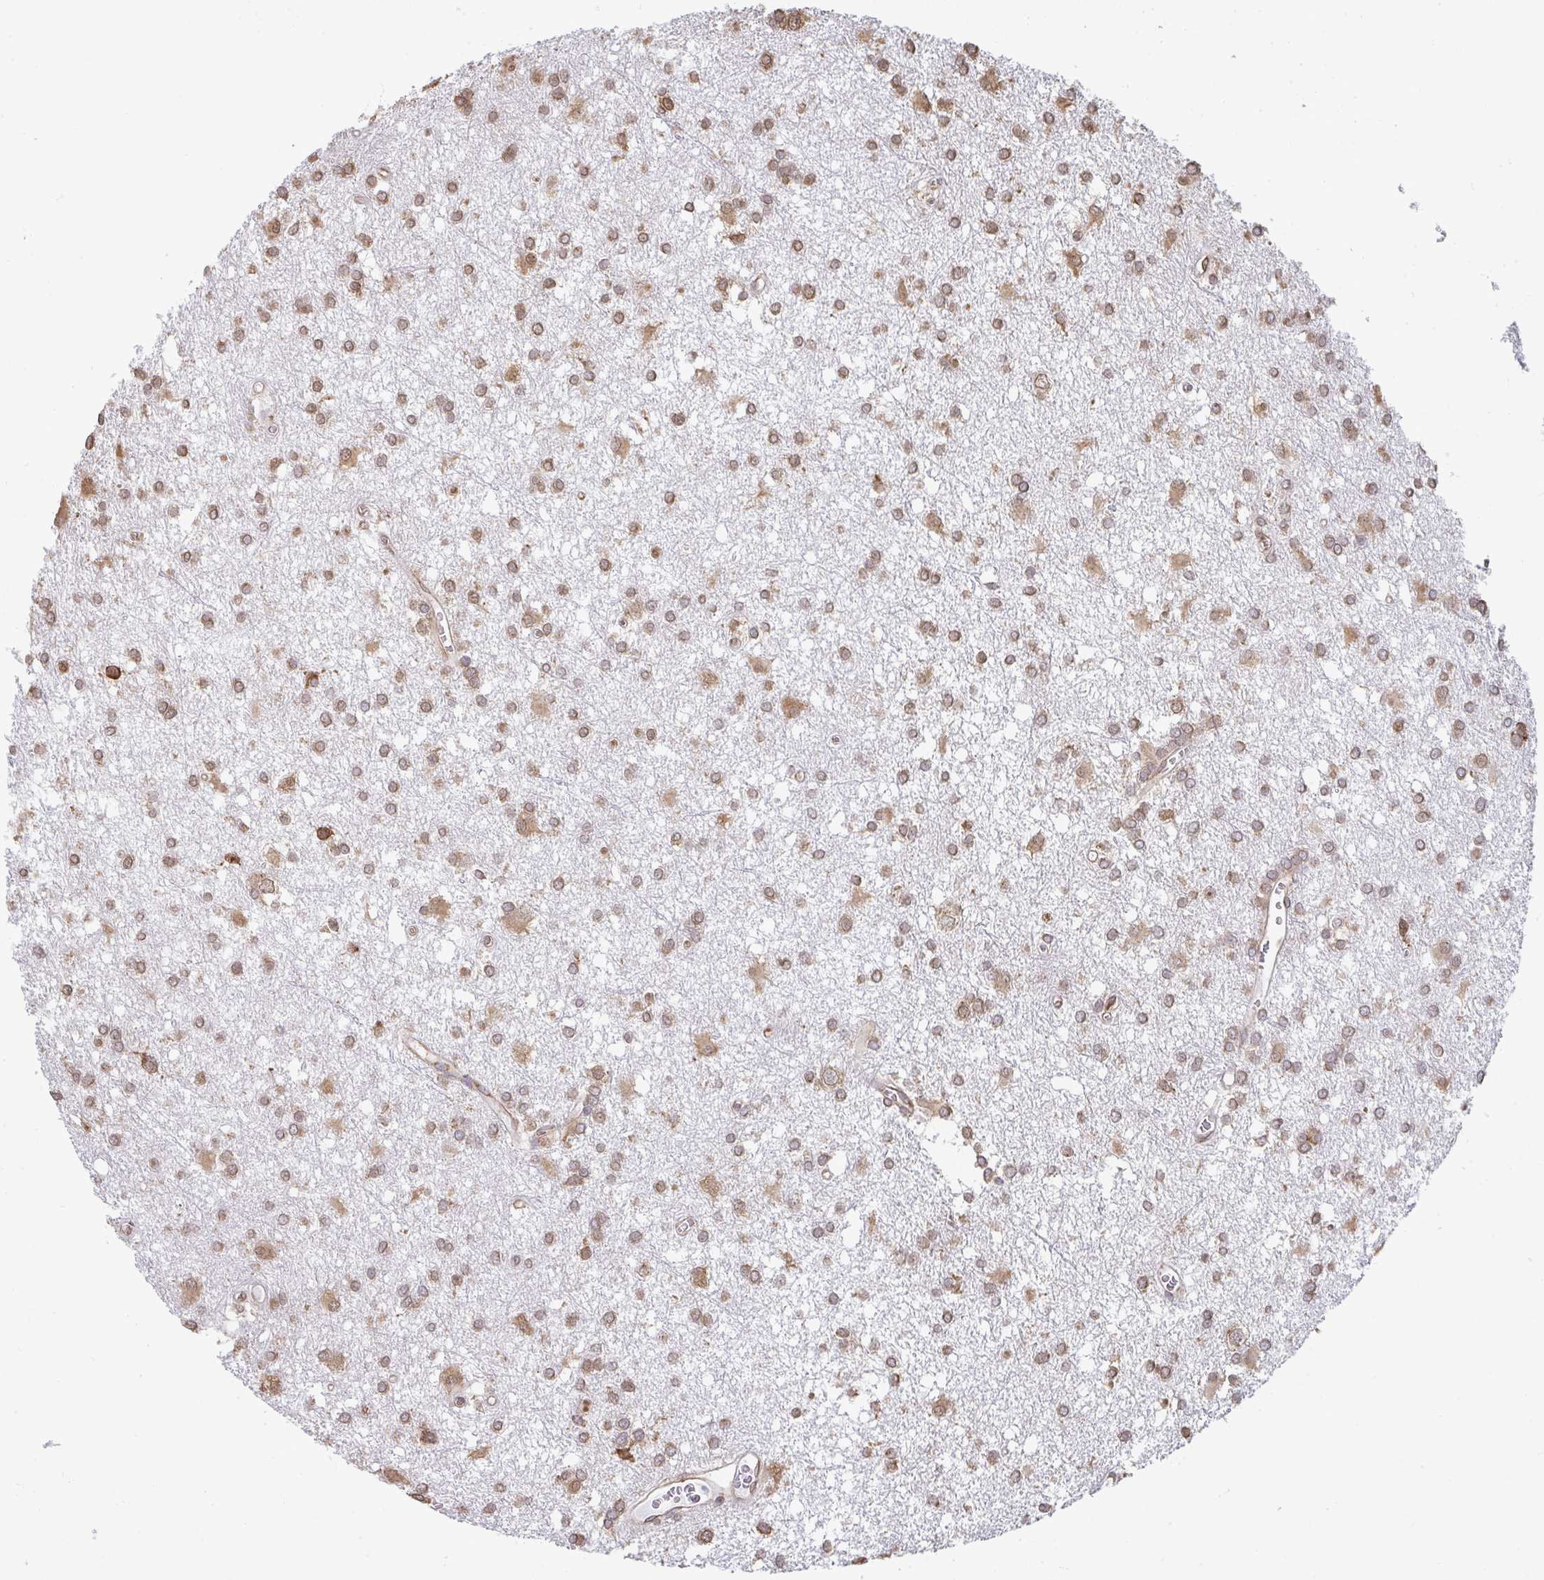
{"staining": {"intensity": "moderate", "quantity": ">75%", "location": "cytoplasmic/membranous"}, "tissue": "glioma", "cell_type": "Tumor cells", "image_type": "cancer", "snomed": [{"axis": "morphology", "description": "Glioma, malignant, High grade"}, {"axis": "topography", "description": "Brain"}], "caption": "High-power microscopy captured an immunohistochemistry (IHC) image of high-grade glioma (malignant), revealing moderate cytoplasmic/membranous staining in about >75% of tumor cells.", "gene": "SYNCRIP", "patient": {"sex": "male", "age": 48}}